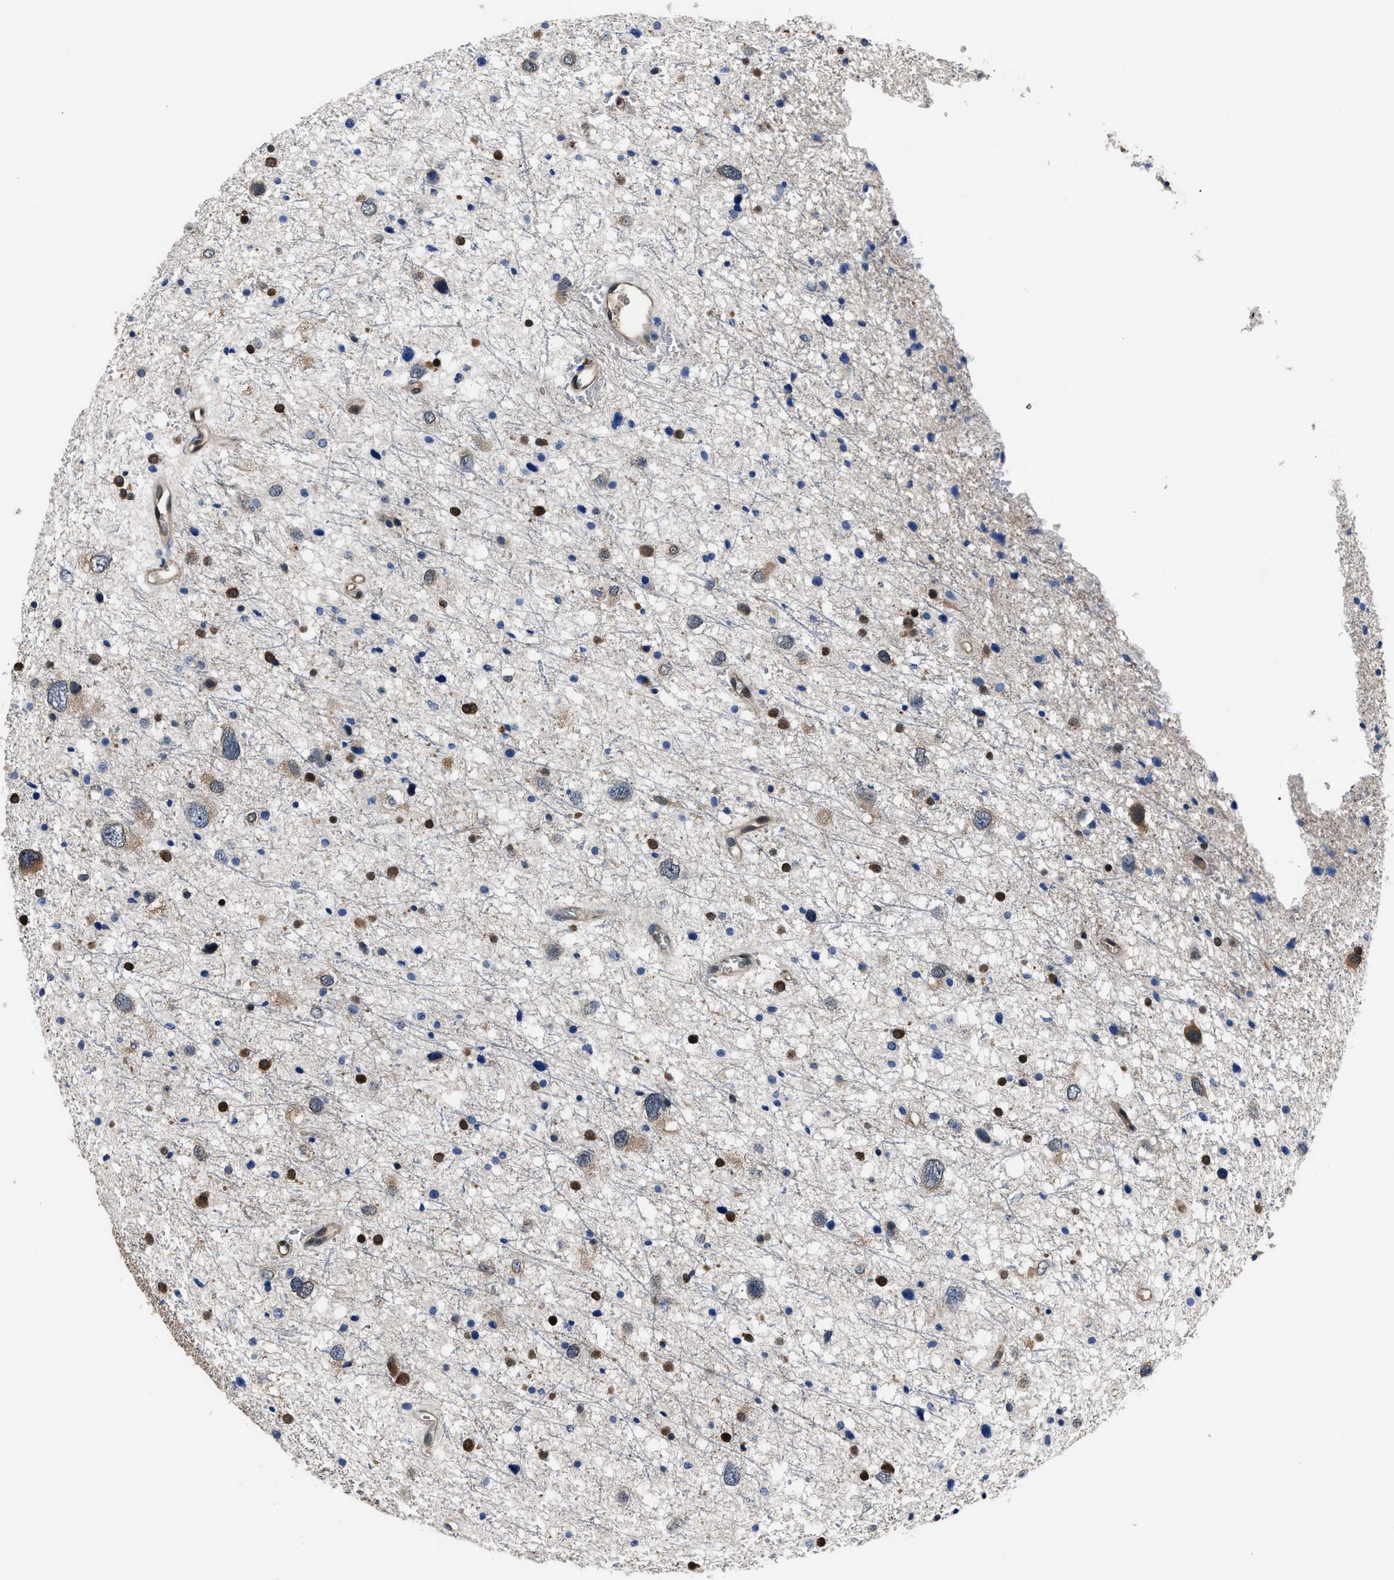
{"staining": {"intensity": "strong", "quantity": "25%-75%", "location": "nuclear"}, "tissue": "glioma", "cell_type": "Tumor cells", "image_type": "cancer", "snomed": [{"axis": "morphology", "description": "Glioma, malignant, Low grade"}, {"axis": "topography", "description": "Brain"}], "caption": "Immunohistochemical staining of low-grade glioma (malignant) reveals strong nuclear protein expression in approximately 25%-75% of tumor cells.", "gene": "PPA1", "patient": {"sex": "female", "age": 37}}